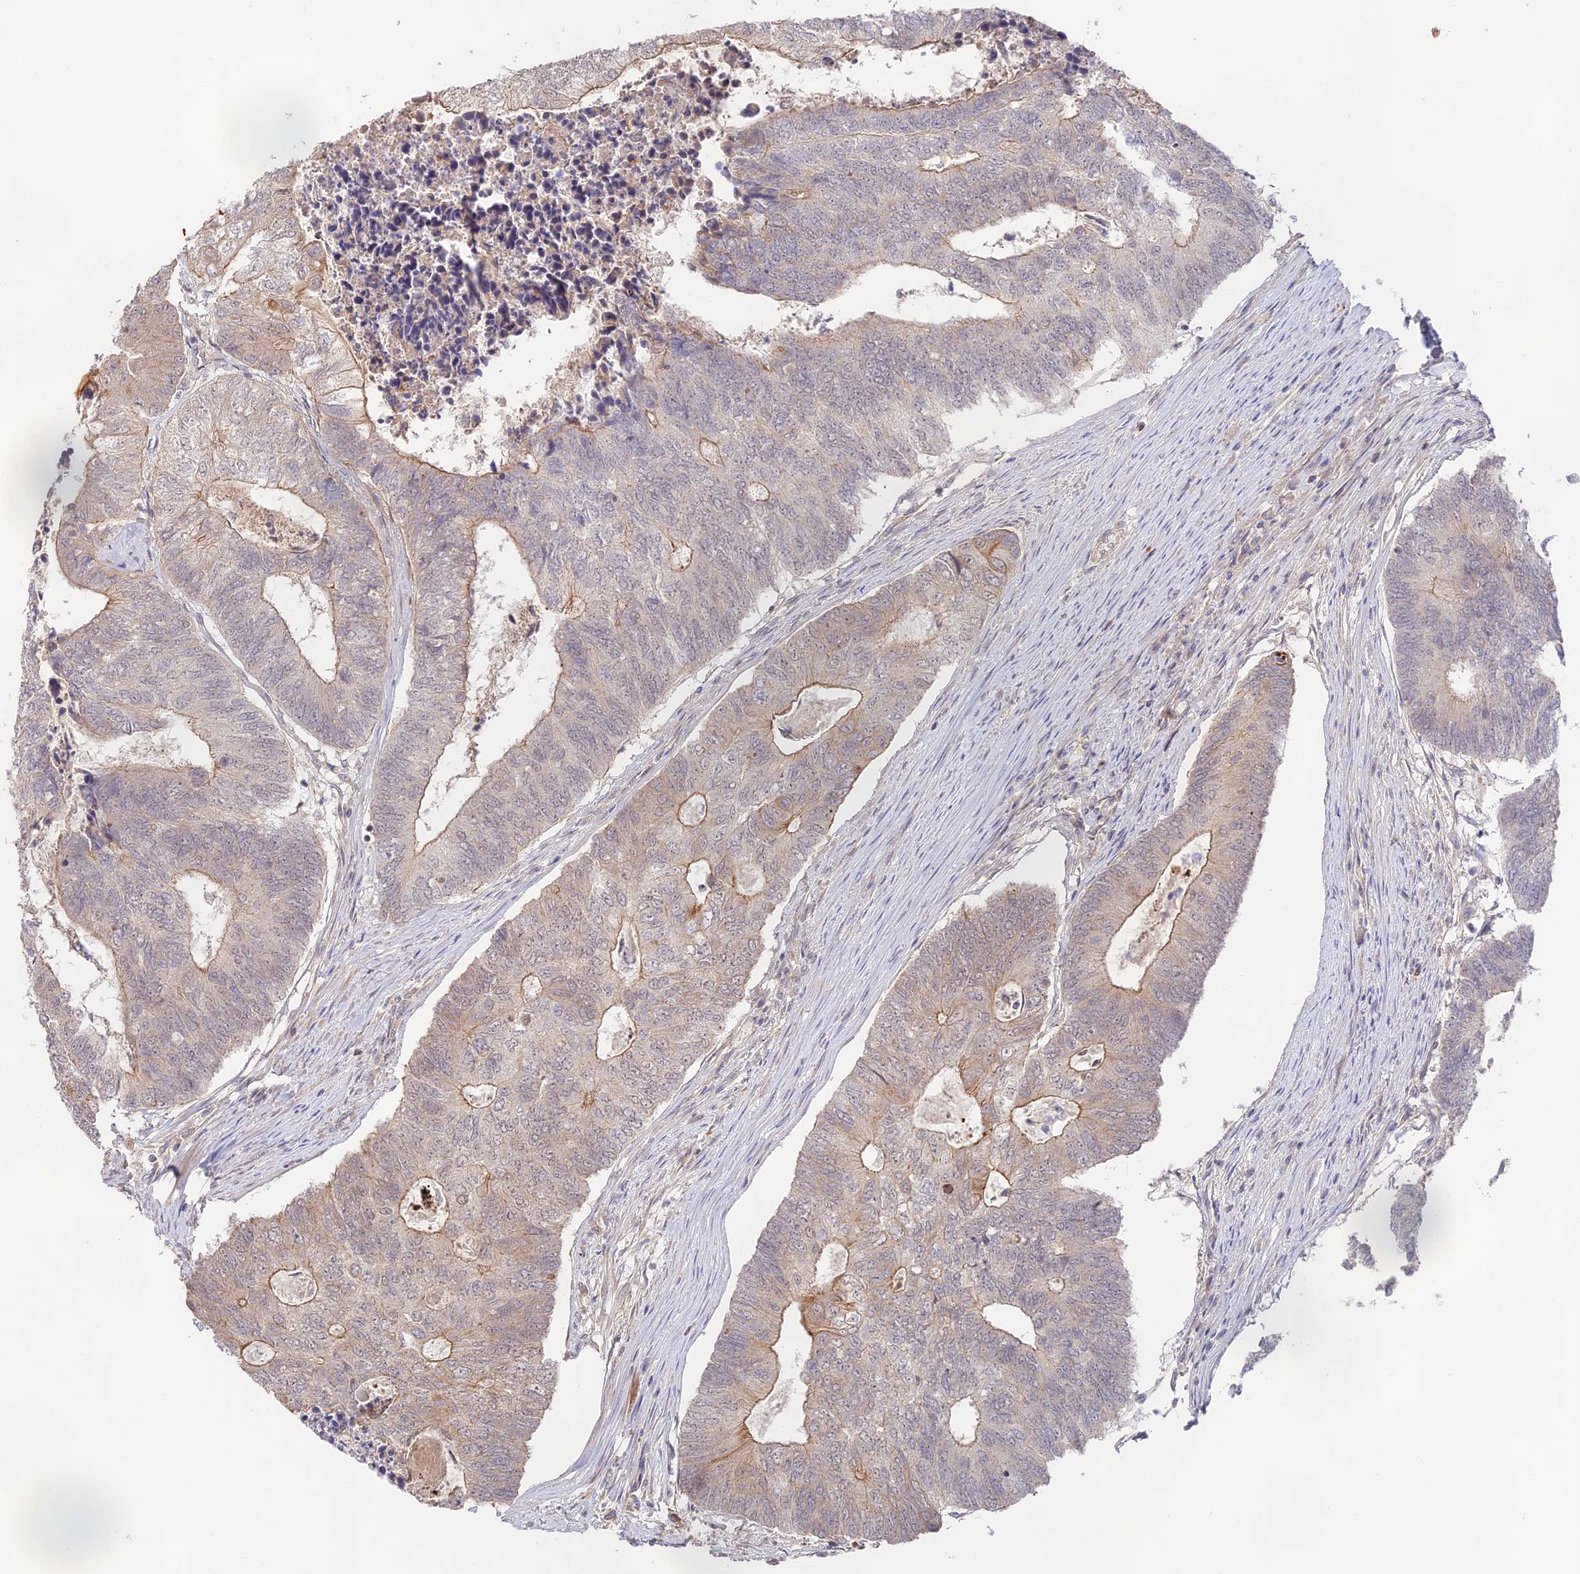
{"staining": {"intensity": "weak", "quantity": "25%-75%", "location": "cytoplasmic/membranous"}, "tissue": "colorectal cancer", "cell_type": "Tumor cells", "image_type": "cancer", "snomed": [{"axis": "morphology", "description": "Adenocarcinoma, NOS"}, {"axis": "topography", "description": "Colon"}], "caption": "Tumor cells show low levels of weak cytoplasmic/membranous staining in approximately 25%-75% of cells in human colorectal cancer (adenocarcinoma).", "gene": "CAMSAP3", "patient": {"sex": "female", "age": 67}}